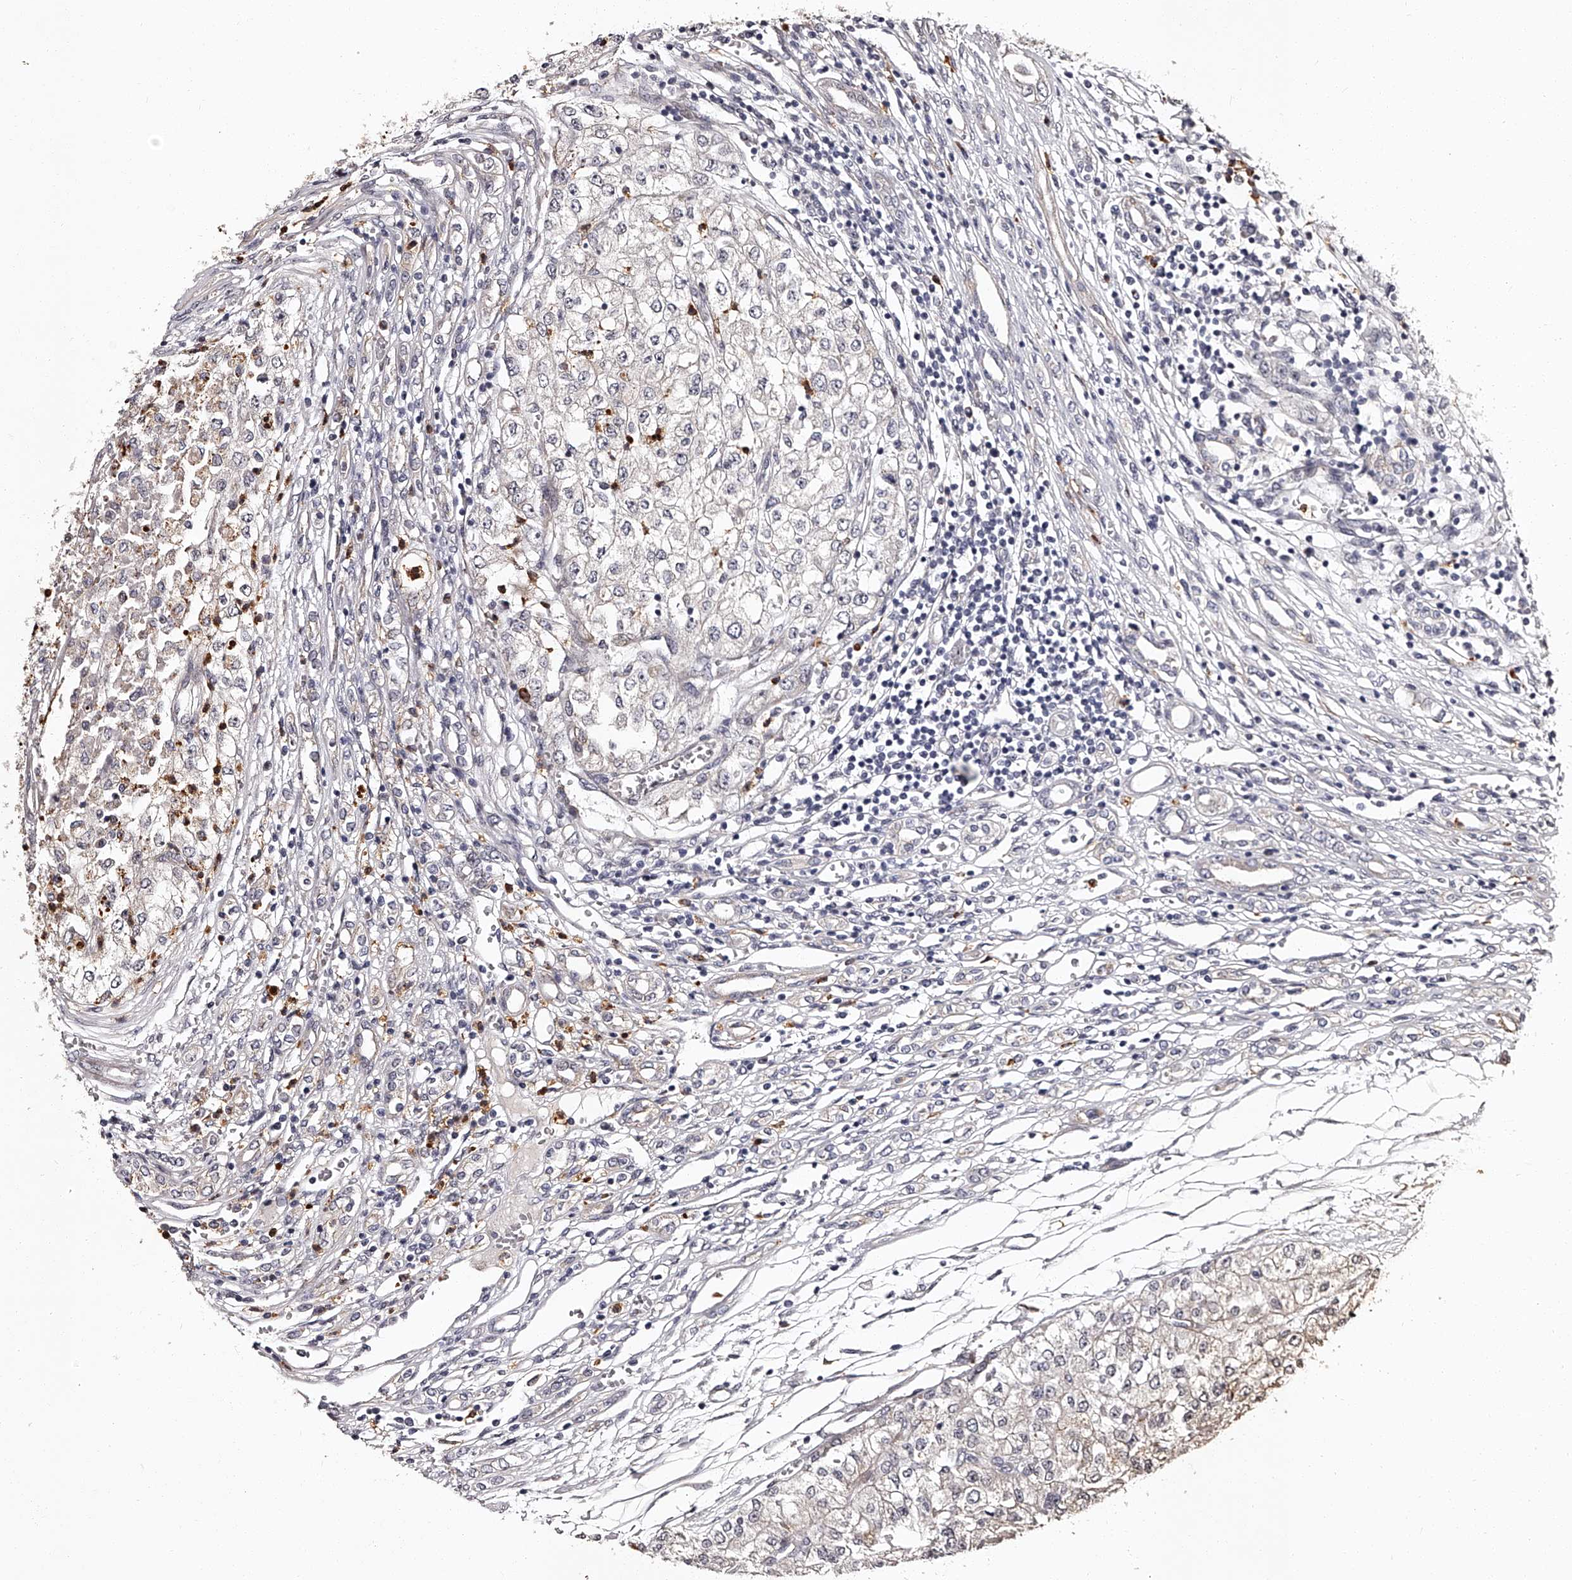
{"staining": {"intensity": "weak", "quantity": "<25%", "location": "cytoplasmic/membranous"}, "tissue": "renal cancer", "cell_type": "Tumor cells", "image_type": "cancer", "snomed": [{"axis": "morphology", "description": "Adenocarcinoma, NOS"}, {"axis": "topography", "description": "Kidney"}], "caption": "This is an immunohistochemistry (IHC) image of human renal cancer (adenocarcinoma). There is no staining in tumor cells.", "gene": "RSC1A1", "patient": {"sex": "female", "age": 54}}